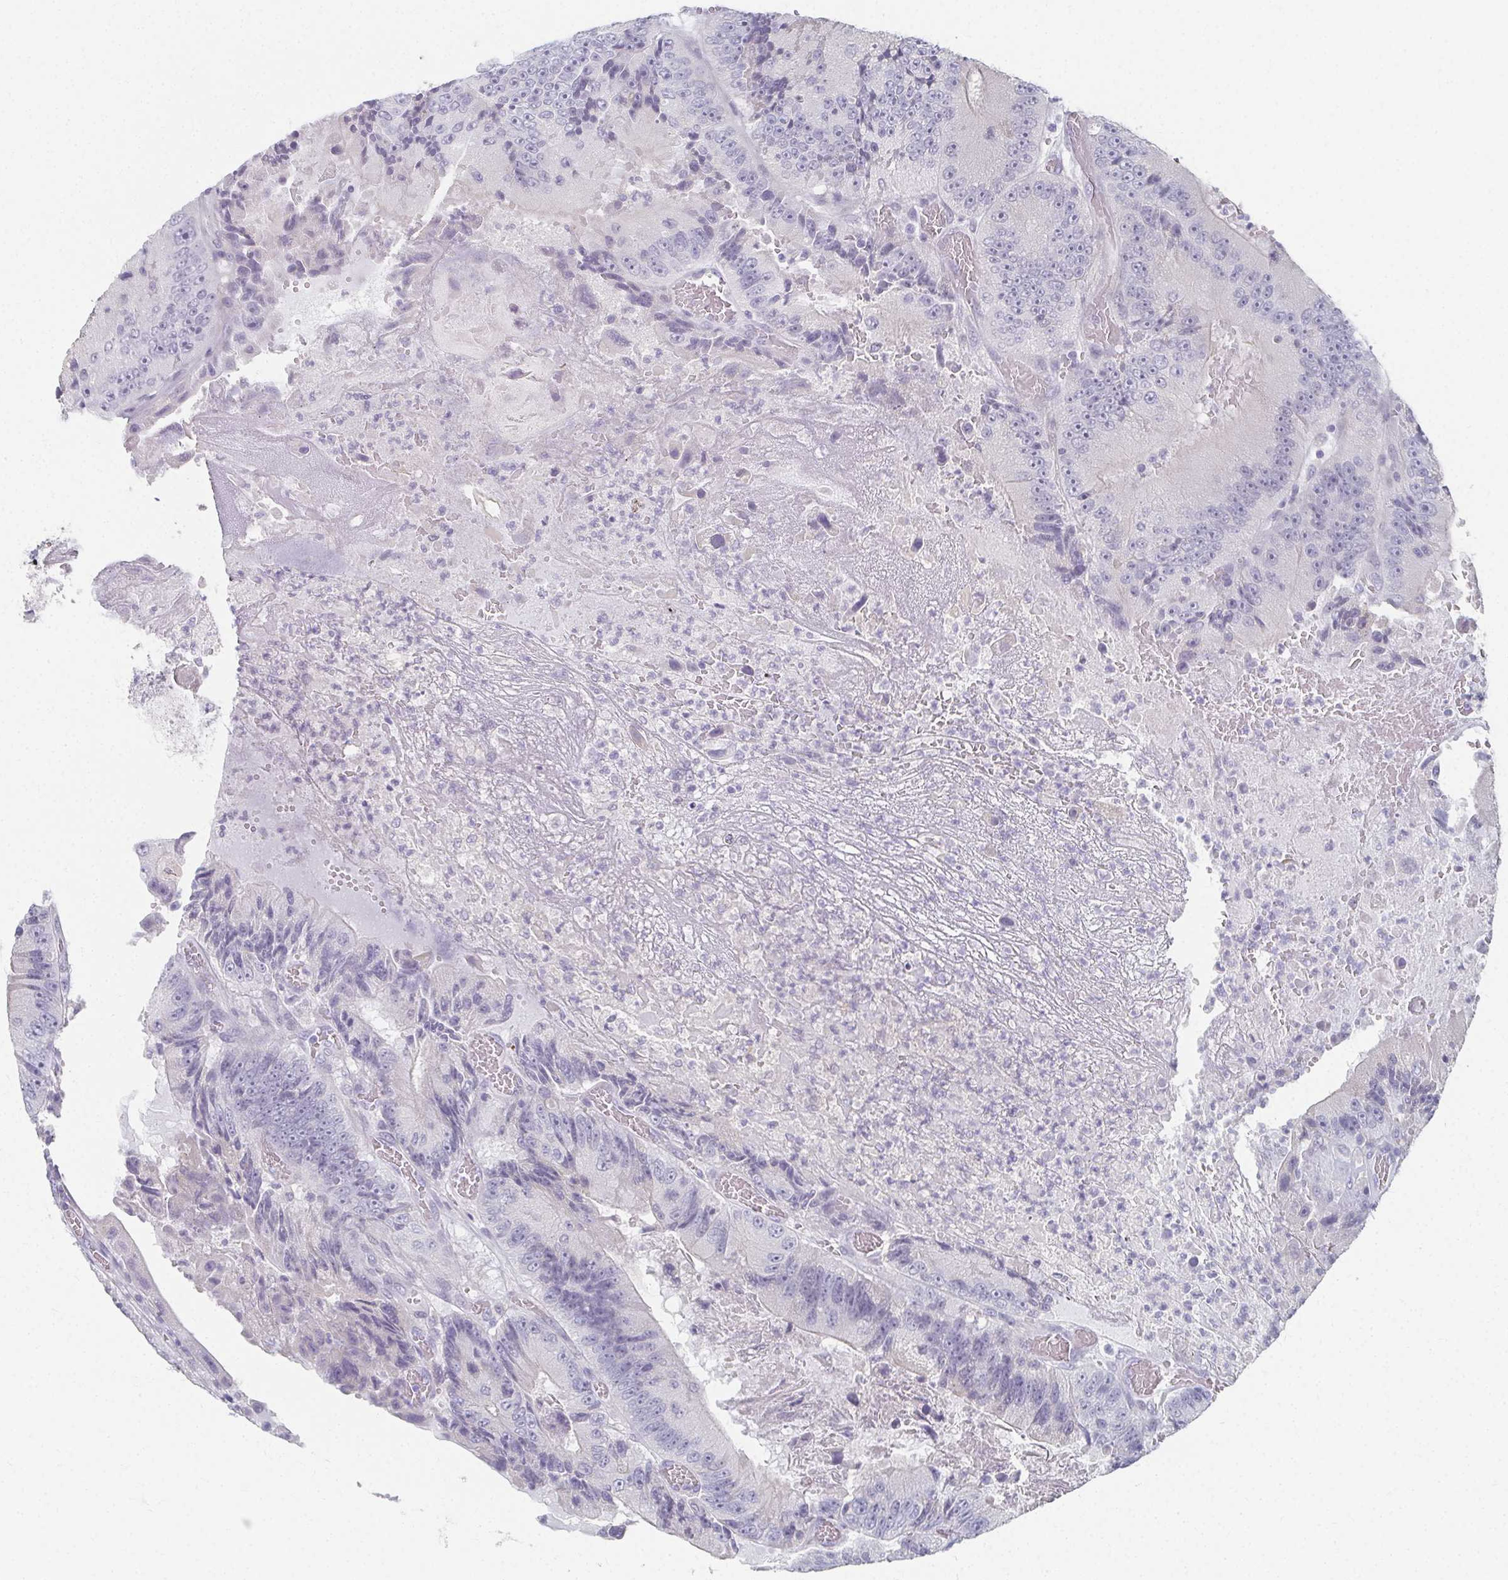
{"staining": {"intensity": "negative", "quantity": "none", "location": "none"}, "tissue": "colorectal cancer", "cell_type": "Tumor cells", "image_type": "cancer", "snomed": [{"axis": "morphology", "description": "Adenocarcinoma, NOS"}, {"axis": "topography", "description": "Colon"}], "caption": "A high-resolution photomicrograph shows immunohistochemistry staining of colorectal cancer, which displays no significant expression in tumor cells. Nuclei are stained in blue.", "gene": "CAMKV", "patient": {"sex": "female", "age": 86}}